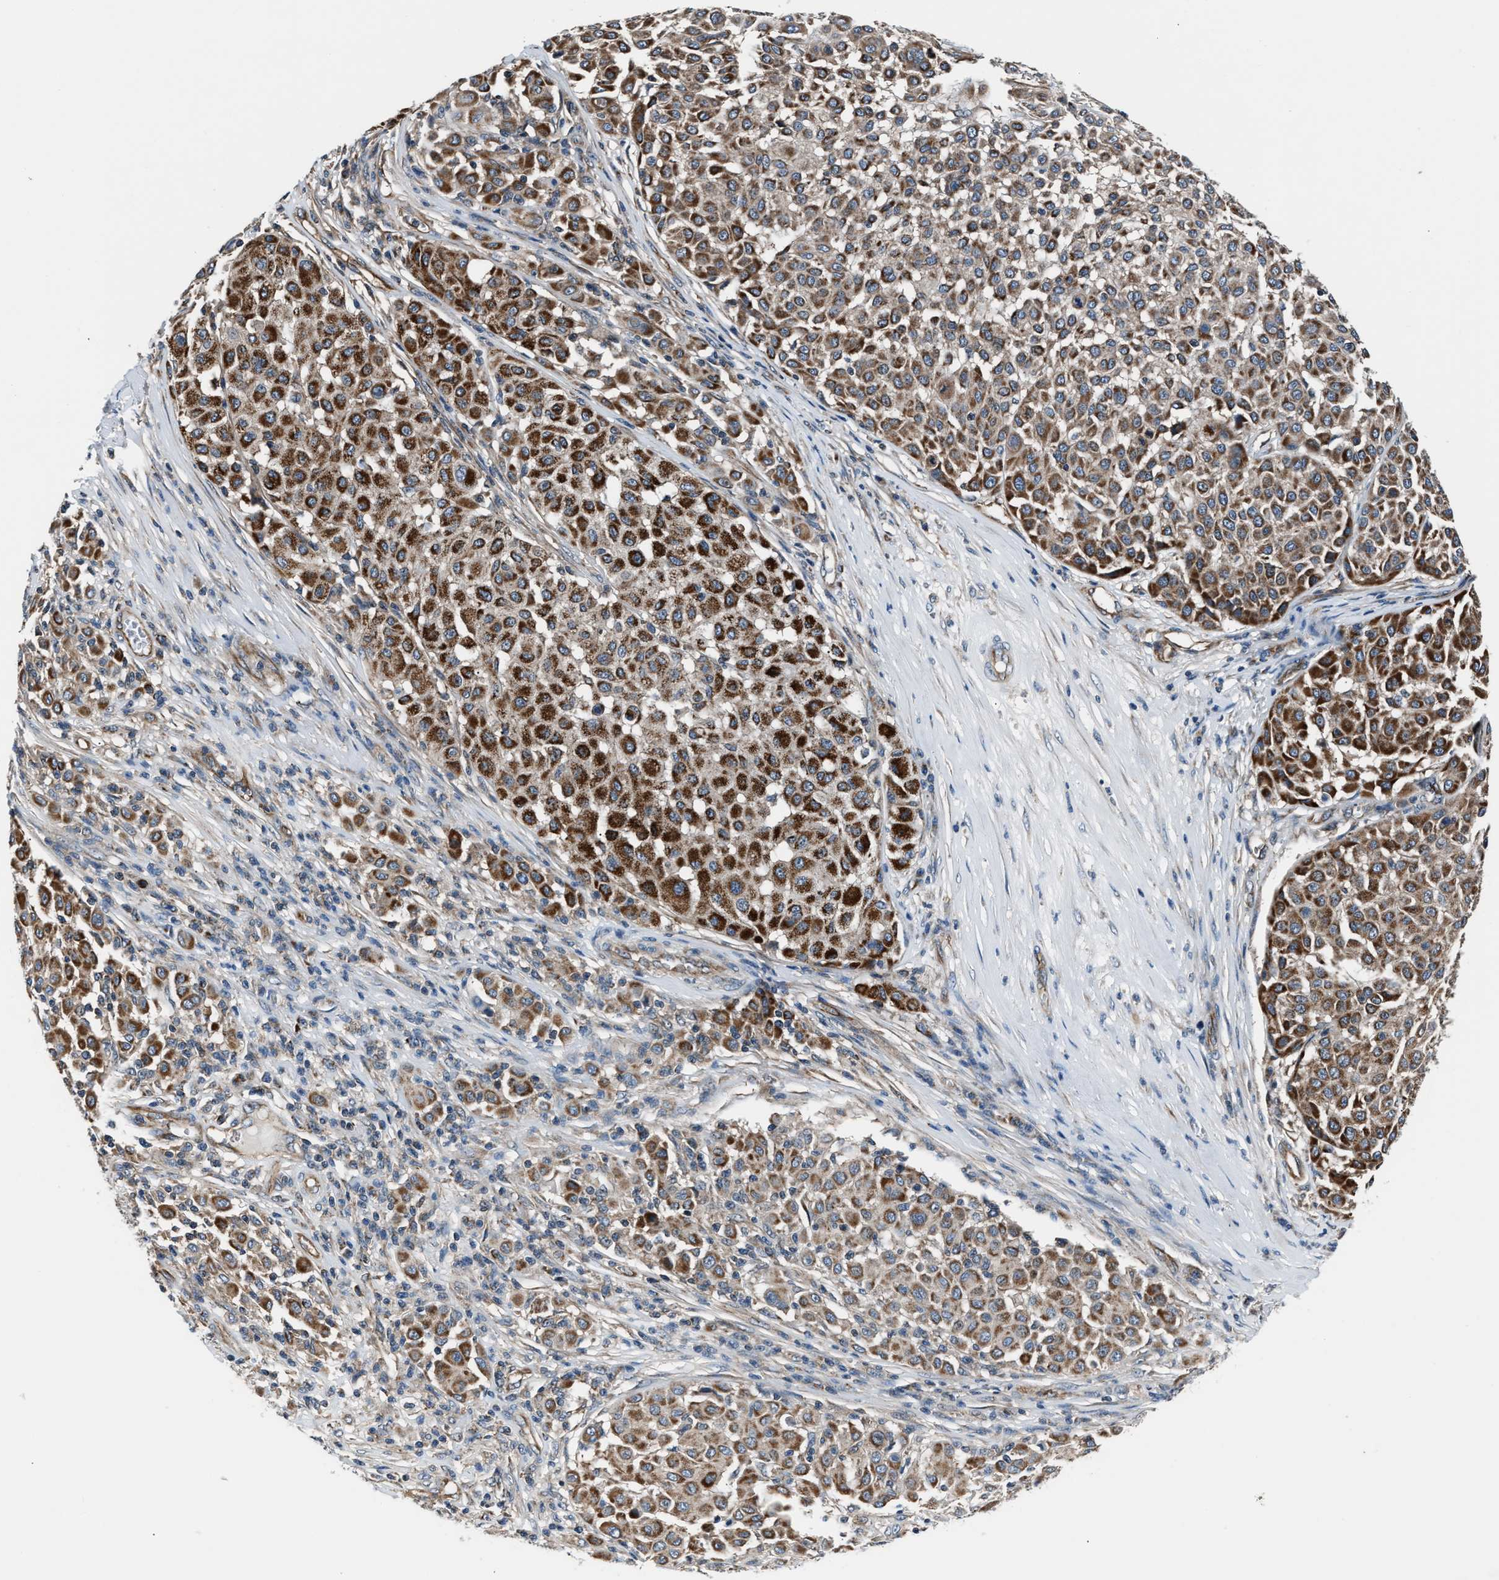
{"staining": {"intensity": "strong", "quantity": ">75%", "location": "cytoplasmic/membranous"}, "tissue": "melanoma", "cell_type": "Tumor cells", "image_type": "cancer", "snomed": [{"axis": "morphology", "description": "Malignant melanoma, Metastatic site"}, {"axis": "topography", "description": "Soft tissue"}], "caption": "Human melanoma stained with a protein marker reveals strong staining in tumor cells.", "gene": "GGCT", "patient": {"sex": "male", "age": 41}}